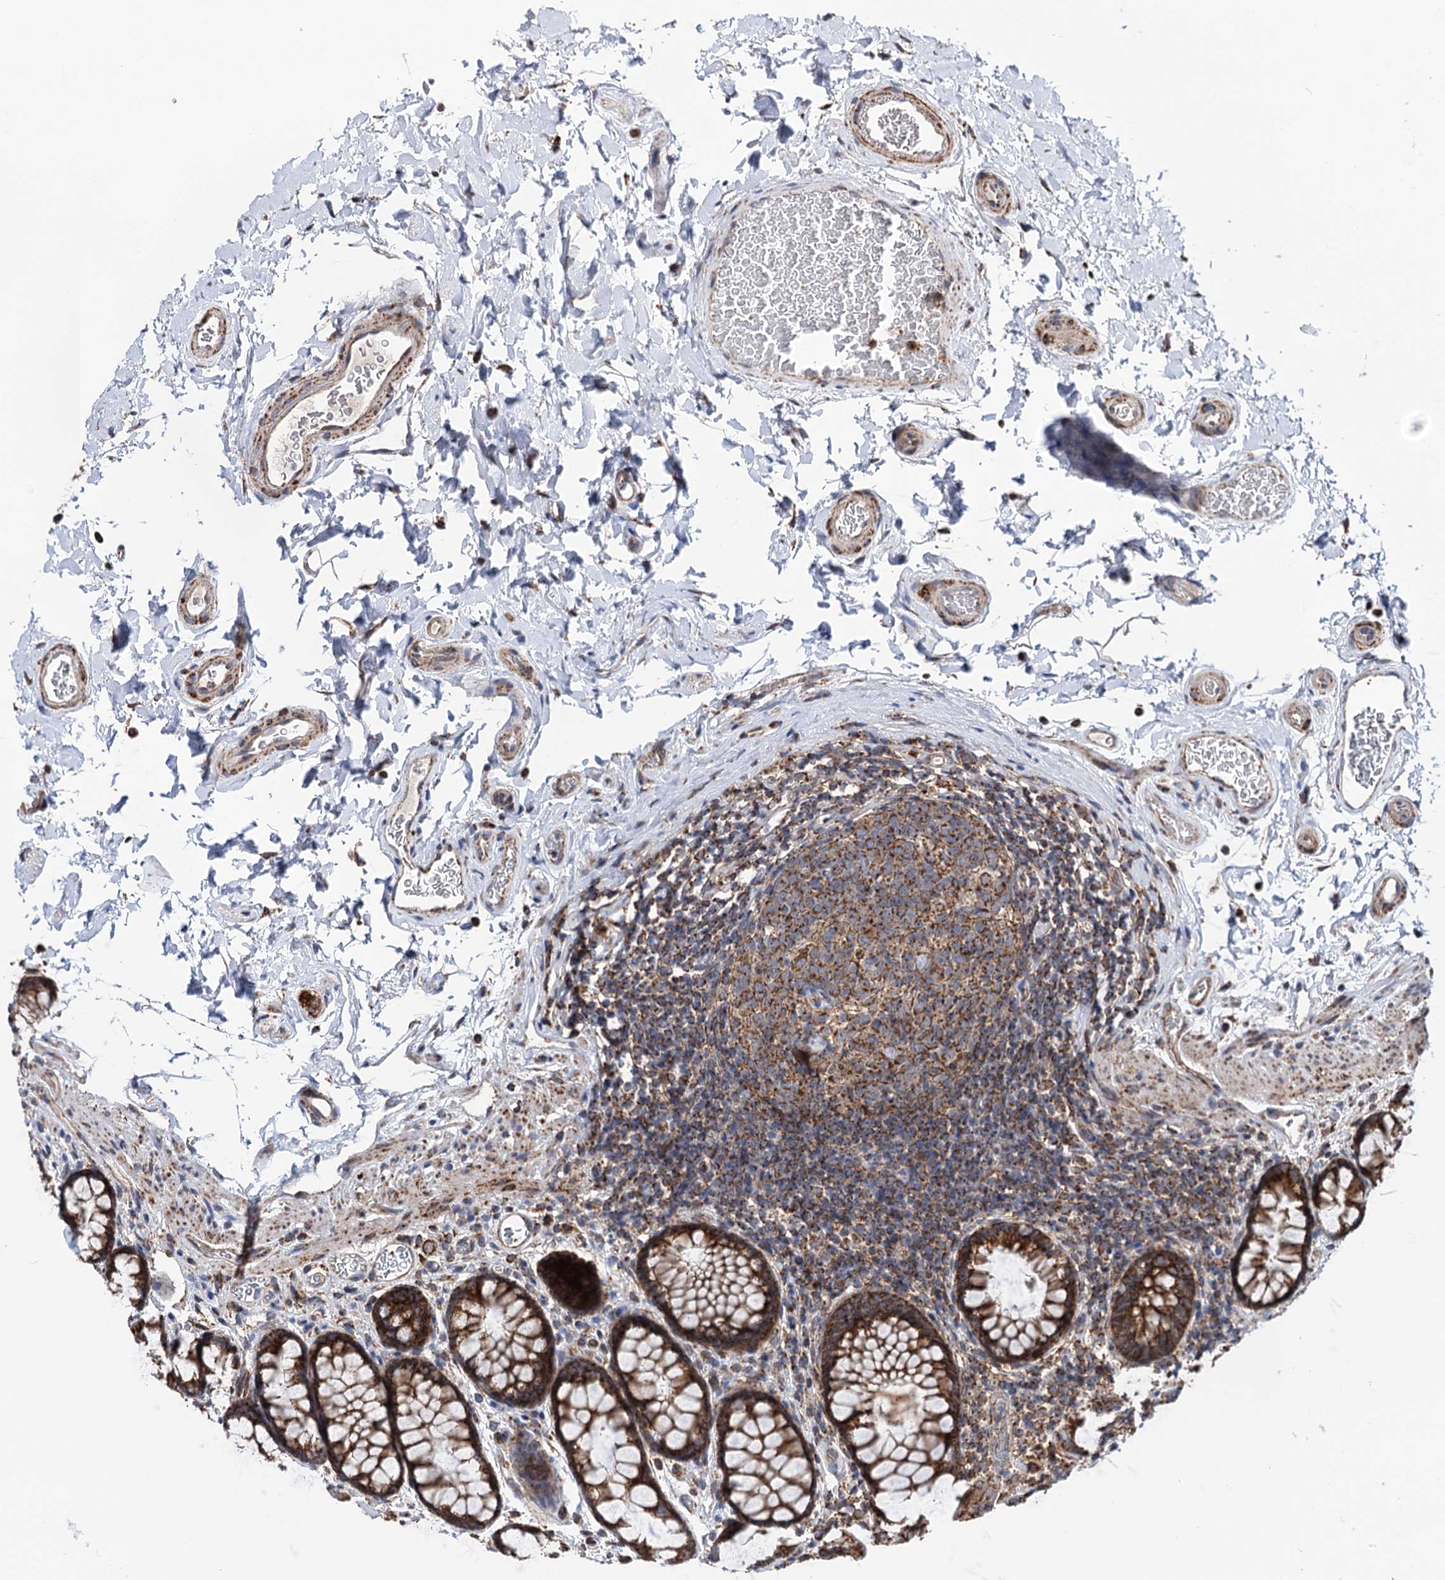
{"staining": {"intensity": "negative", "quantity": "none", "location": "none"}, "tissue": "colon", "cell_type": "Endothelial cells", "image_type": "normal", "snomed": [{"axis": "morphology", "description": "Normal tissue, NOS"}, {"axis": "topography", "description": "Colon"}], "caption": "This is an immunohistochemistry (IHC) histopathology image of unremarkable colon. There is no staining in endothelial cells.", "gene": "SUCLA2", "patient": {"sex": "female", "age": 82}}